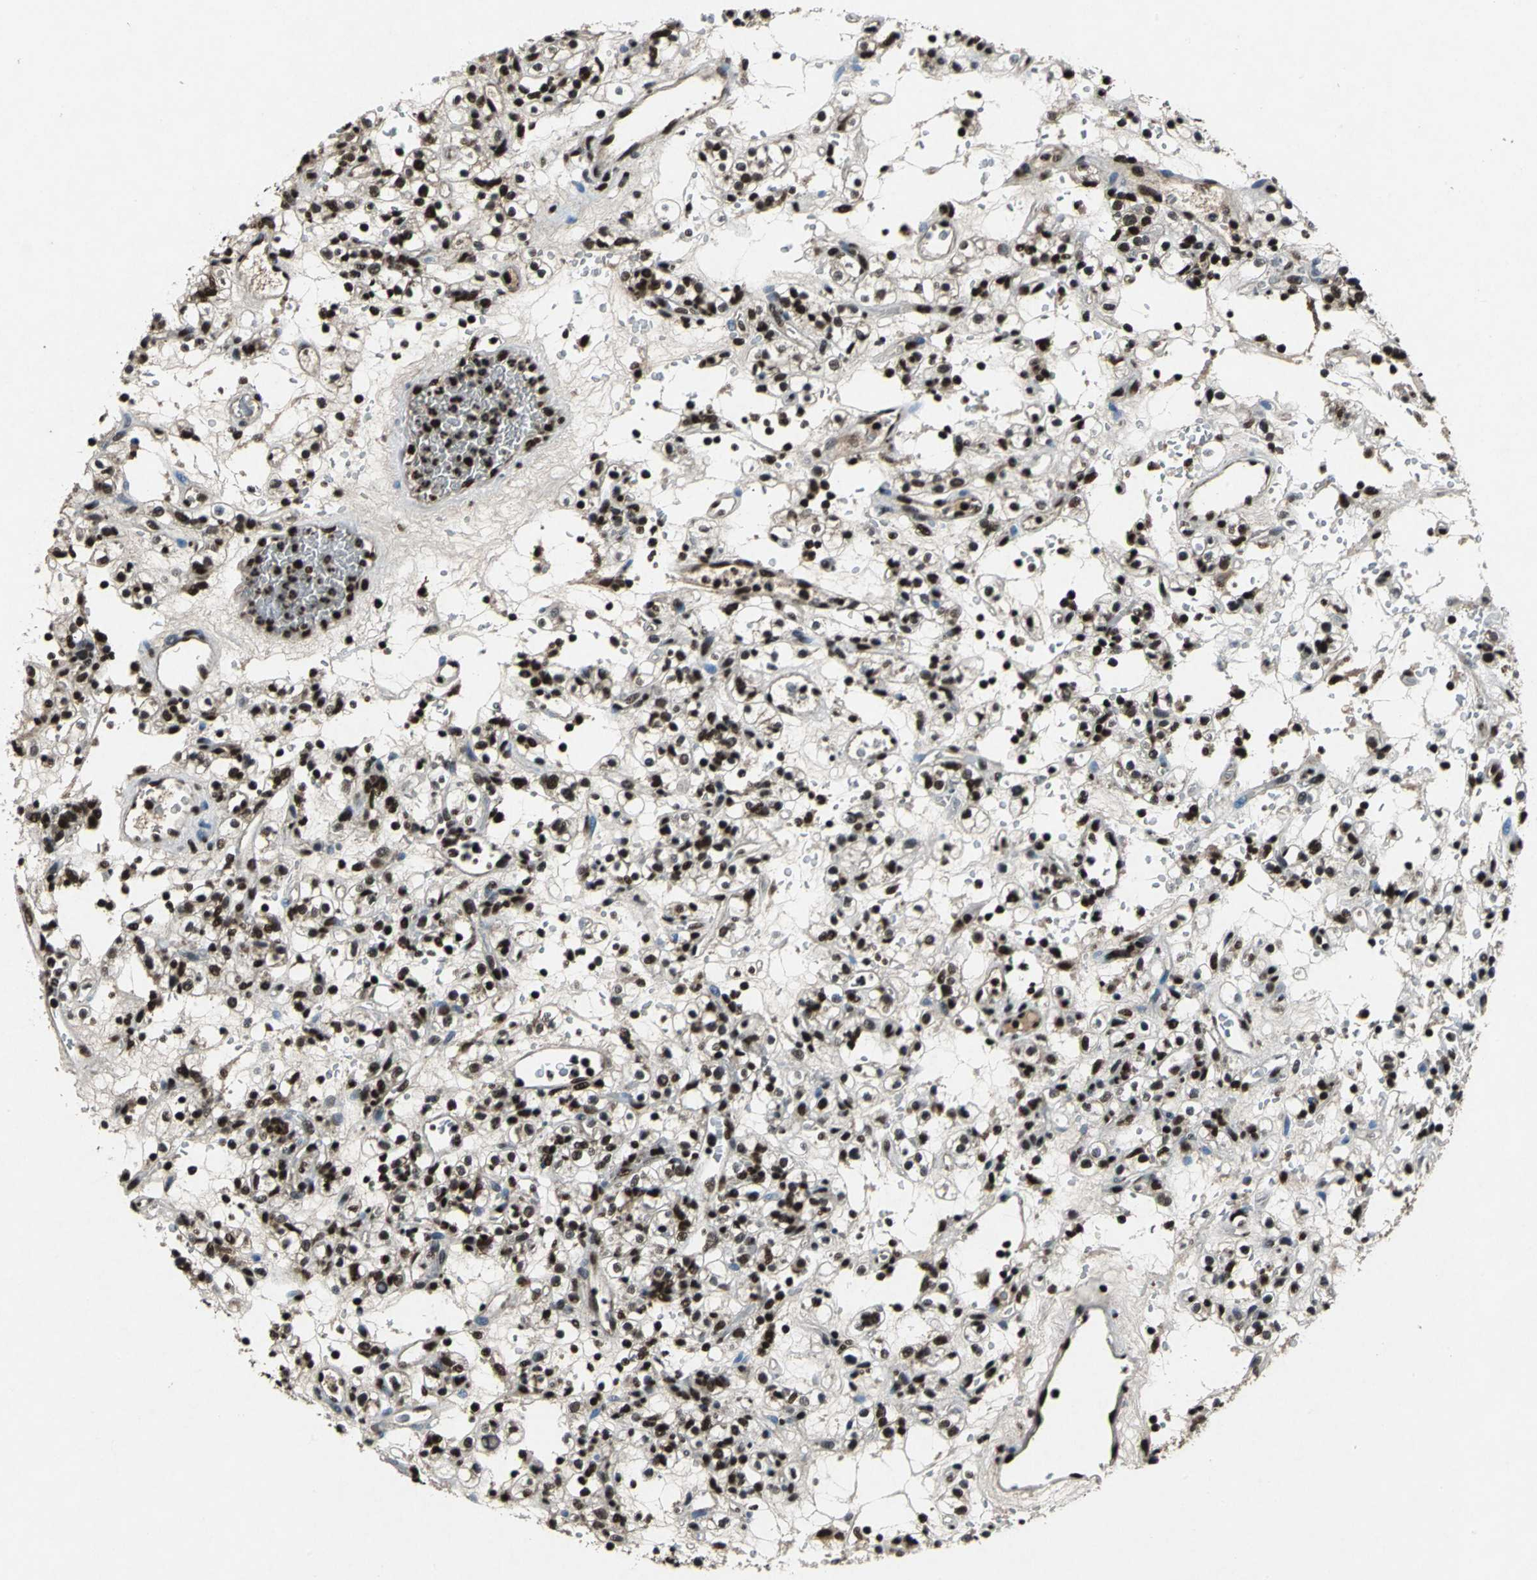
{"staining": {"intensity": "strong", "quantity": ">75%", "location": "nuclear"}, "tissue": "renal cancer", "cell_type": "Tumor cells", "image_type": "cancer", "snomed": [{"axis": "morphology", "description": "Normal tissue, NOS"}, {"axis": "morphology", "description": "Adenocarcinoma, NOS"}, {"axis": "topography", "description": "Kidney"}], "caption": "Protein staining reveals strong nuclear positivity in approximately >75% of tumor cells in adenocarcinoma (renal). (DAB IHC, brown staining for protein, blue staining for nuclei).", "gene": "MTA2", "patient": {"sex": "female", "age": 72}}